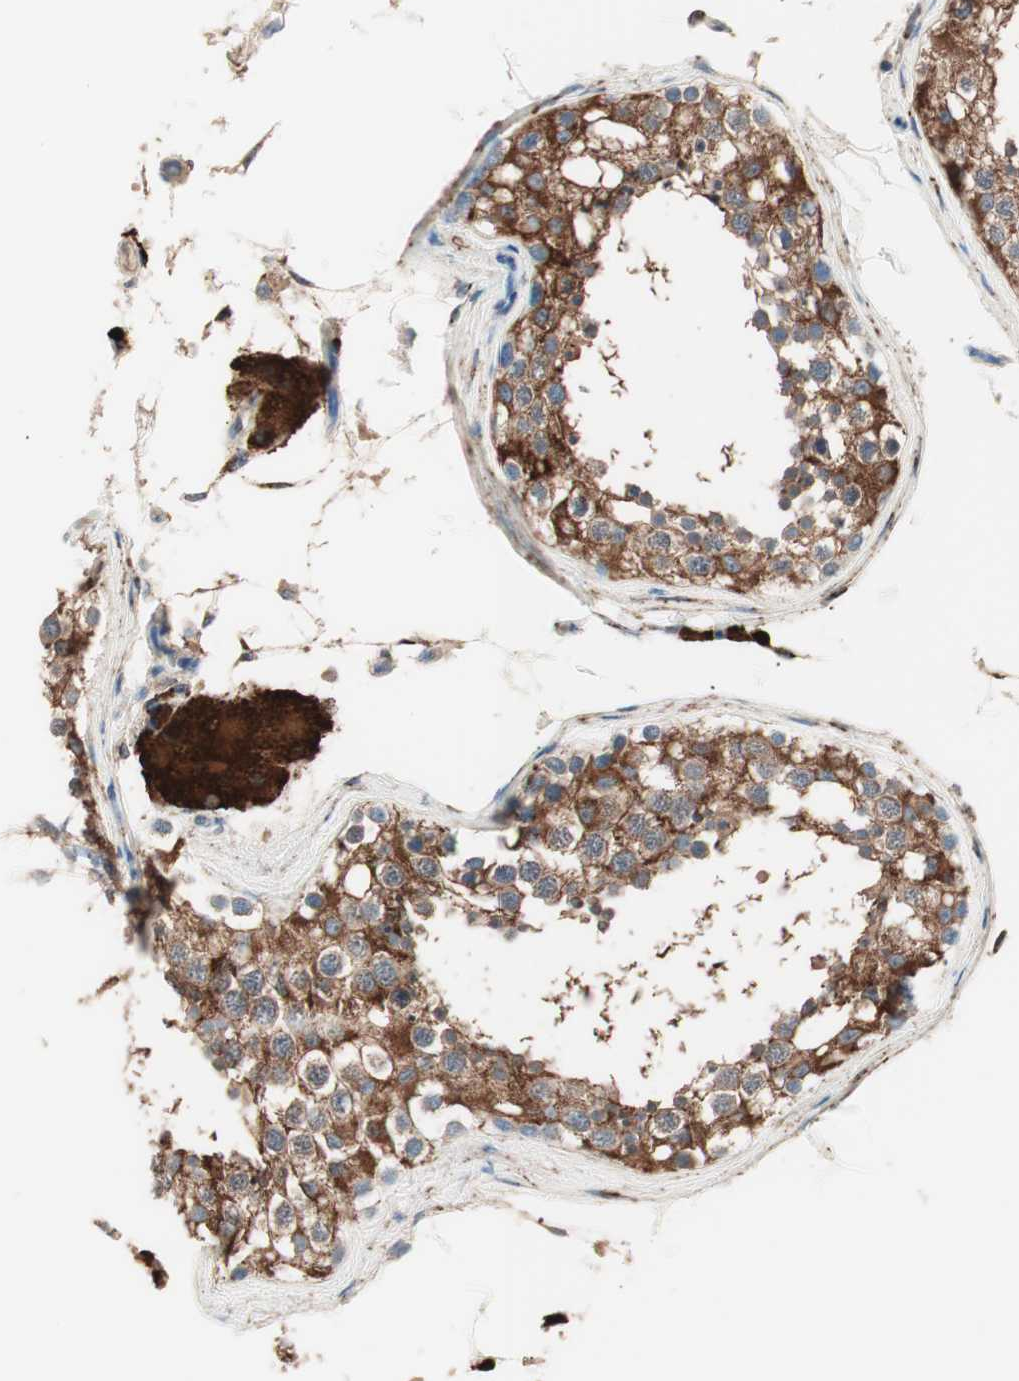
{"staining": {"intensity": "moderate", "quantity": ">75%", "location": "cytoplasmic/membranous"}, "tissue": "testis", "cell_type": "Cells in seminiferous ducts", "image_type": "normal", "snomed": [{"axis": "morphology", "description": "Normal tissue, NOS"}, {"axis": "topography", "description": "Testis"}], "caption": "Protein staining of unremarkable testis exhibits moderate cytoplasmic/membranous staining in about >75% of cells in seminiferous ducts. (IHC, brightfield microscopy, high magnification).", "gene": "RAD54B", "patient": {"sex": "male", "age": 68}}